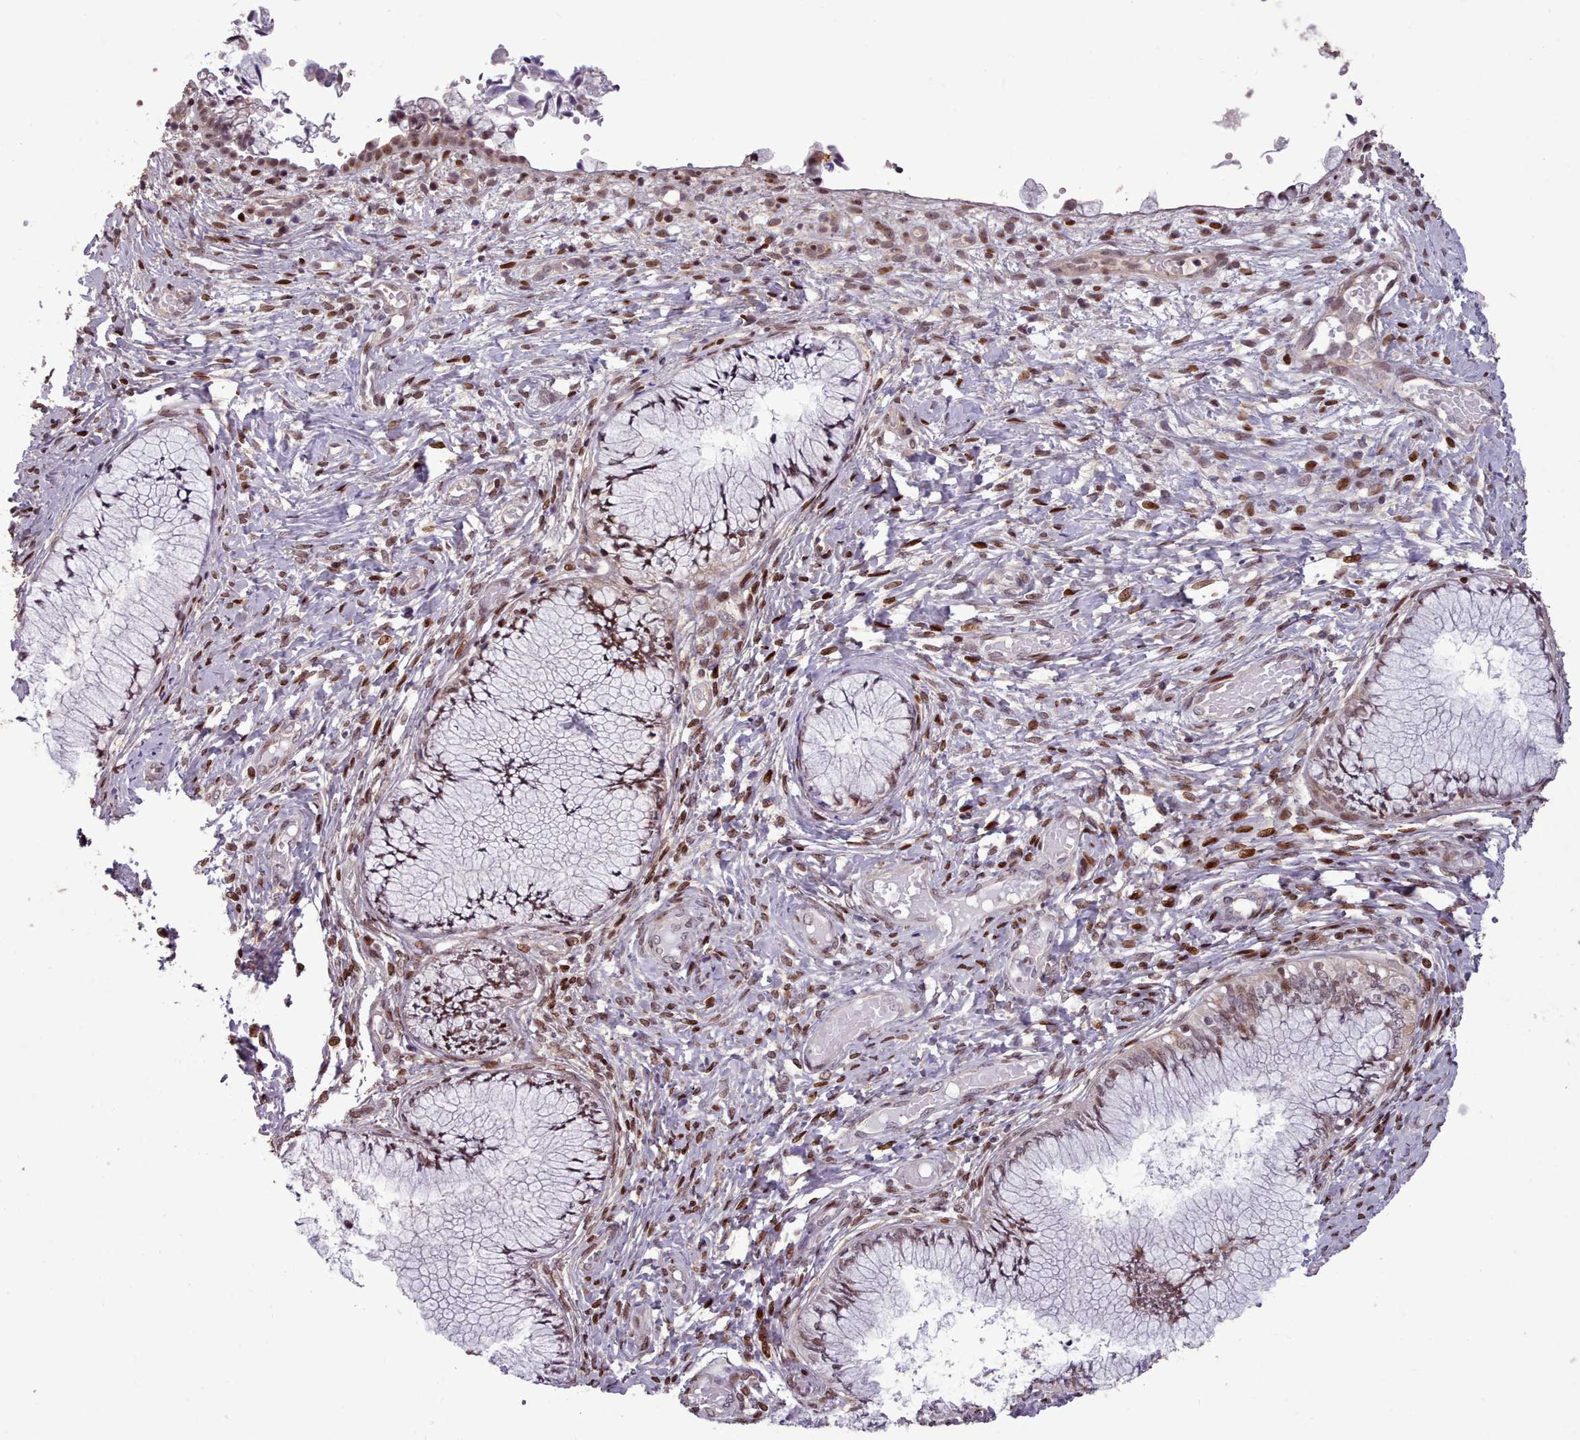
{"staining": {"intensity": "moderate", "quantity": "25%-75%", "location": "nuclear"}, "tissue": "cervix", "cell_type": "Glandular cells", "image_type": "normal", "snomed": [{"axis": "morphology", "description": "Normal tissue, NOS"}, {"axis": "topography", "description": "Cervix"}], "caption": "This histopathology image demonstrates benign cervix stained with IHC to label a protein in brown. The nuclear of glandular cells show moderate positivity for the protein. Nuclei are counter-stained blue.", "gene": "ENSA", "patient": {"sex": "female", "age": 42}}